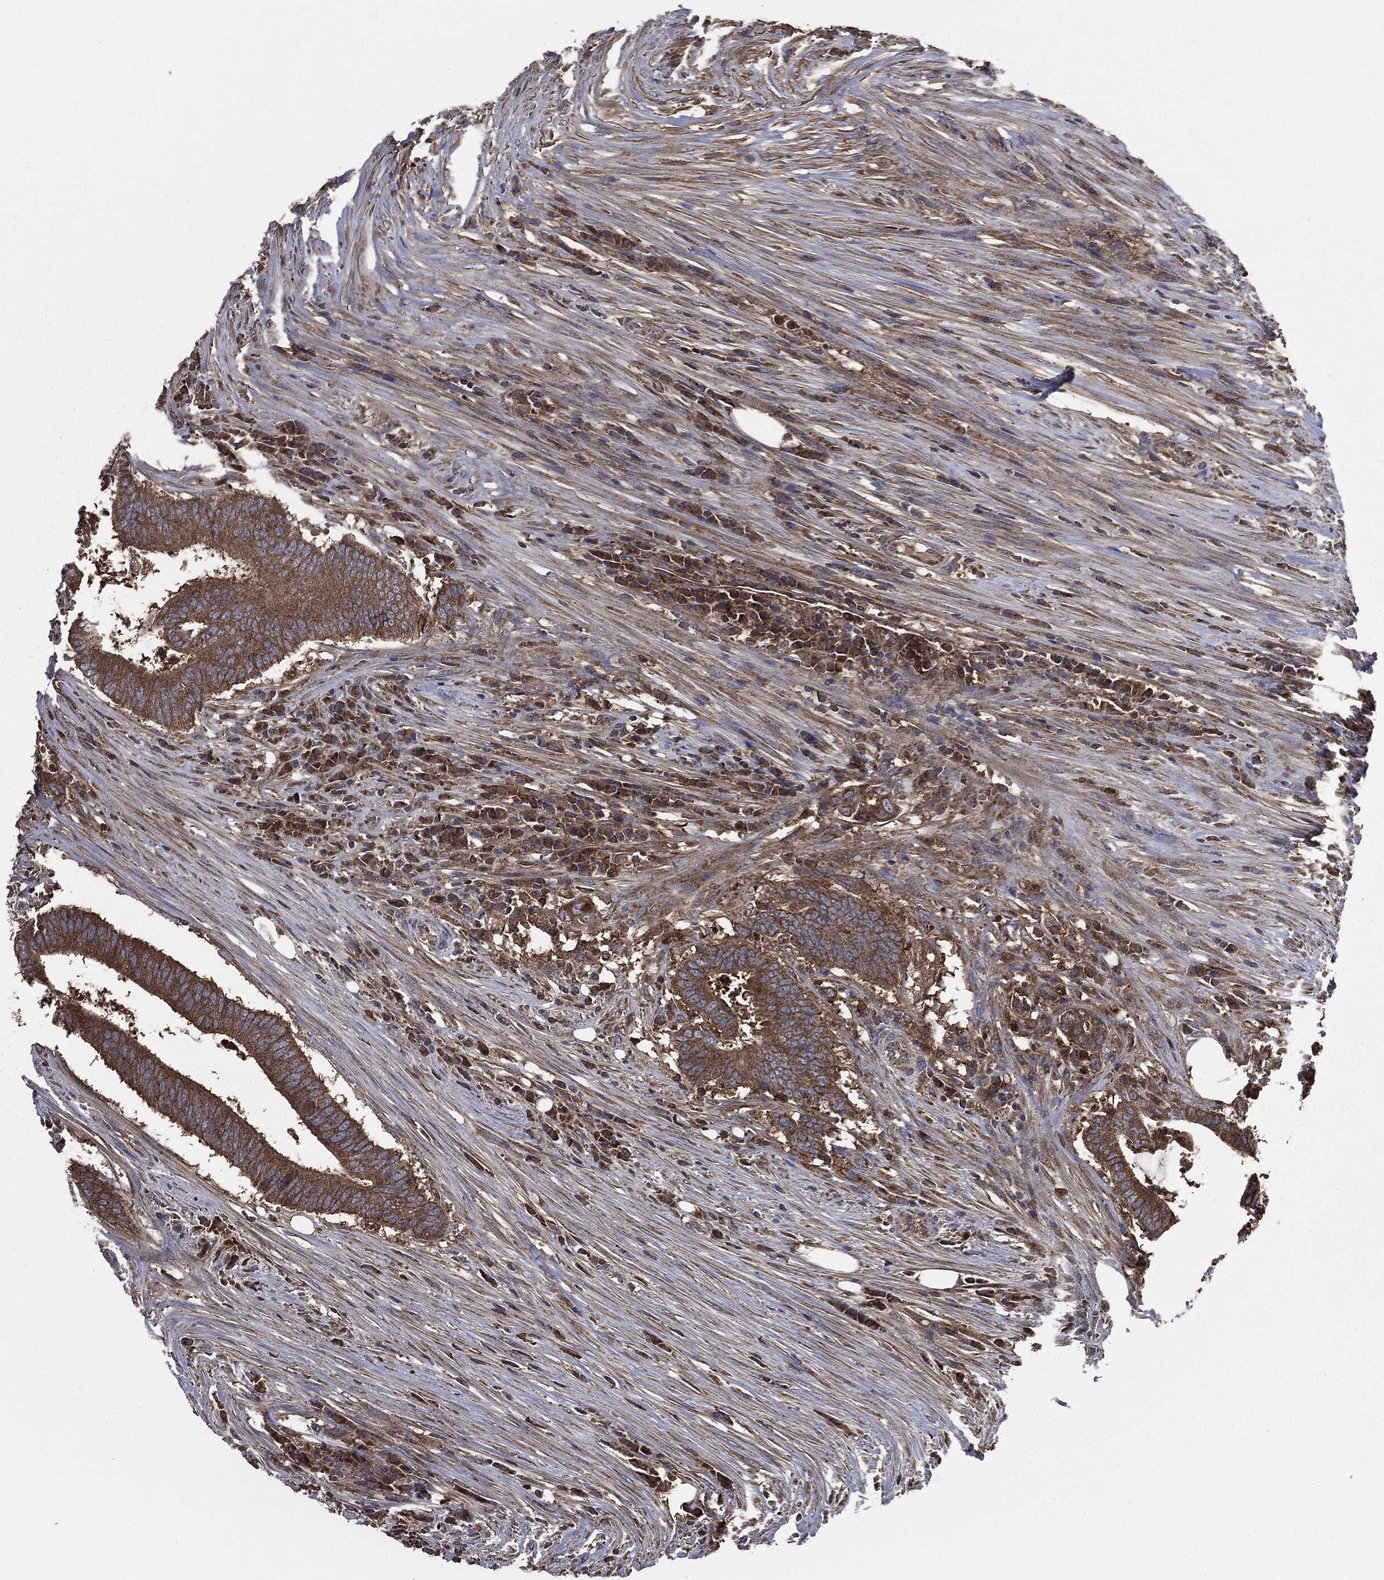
{"staining": {"intensity": "strong", "quantity": ">75%", "location": "cytoplasmic/membranous"}, "tissue": "colorectal cancer", "cell_type": "Tumor cells", "image_type": "cancer", "snomed": [{"axis": "morphology", "description": "Adenocarcinoma, NOS"}, {"axis": "topography", "description": "Colon"}], "caption": "Tumor cells reveal high levels of strong cytoplasmic/membranous staining in about >75% of cells in human colorectal cancer (adenocarcinoma). Using DAB (3,3'-diaminobenzidine) (brown) and hematoxylin (blue) stains, captured at high magnification using brightfield microscopy.", "gene": "MAPK6", "patient": {"sex": "female", "age": 43}}